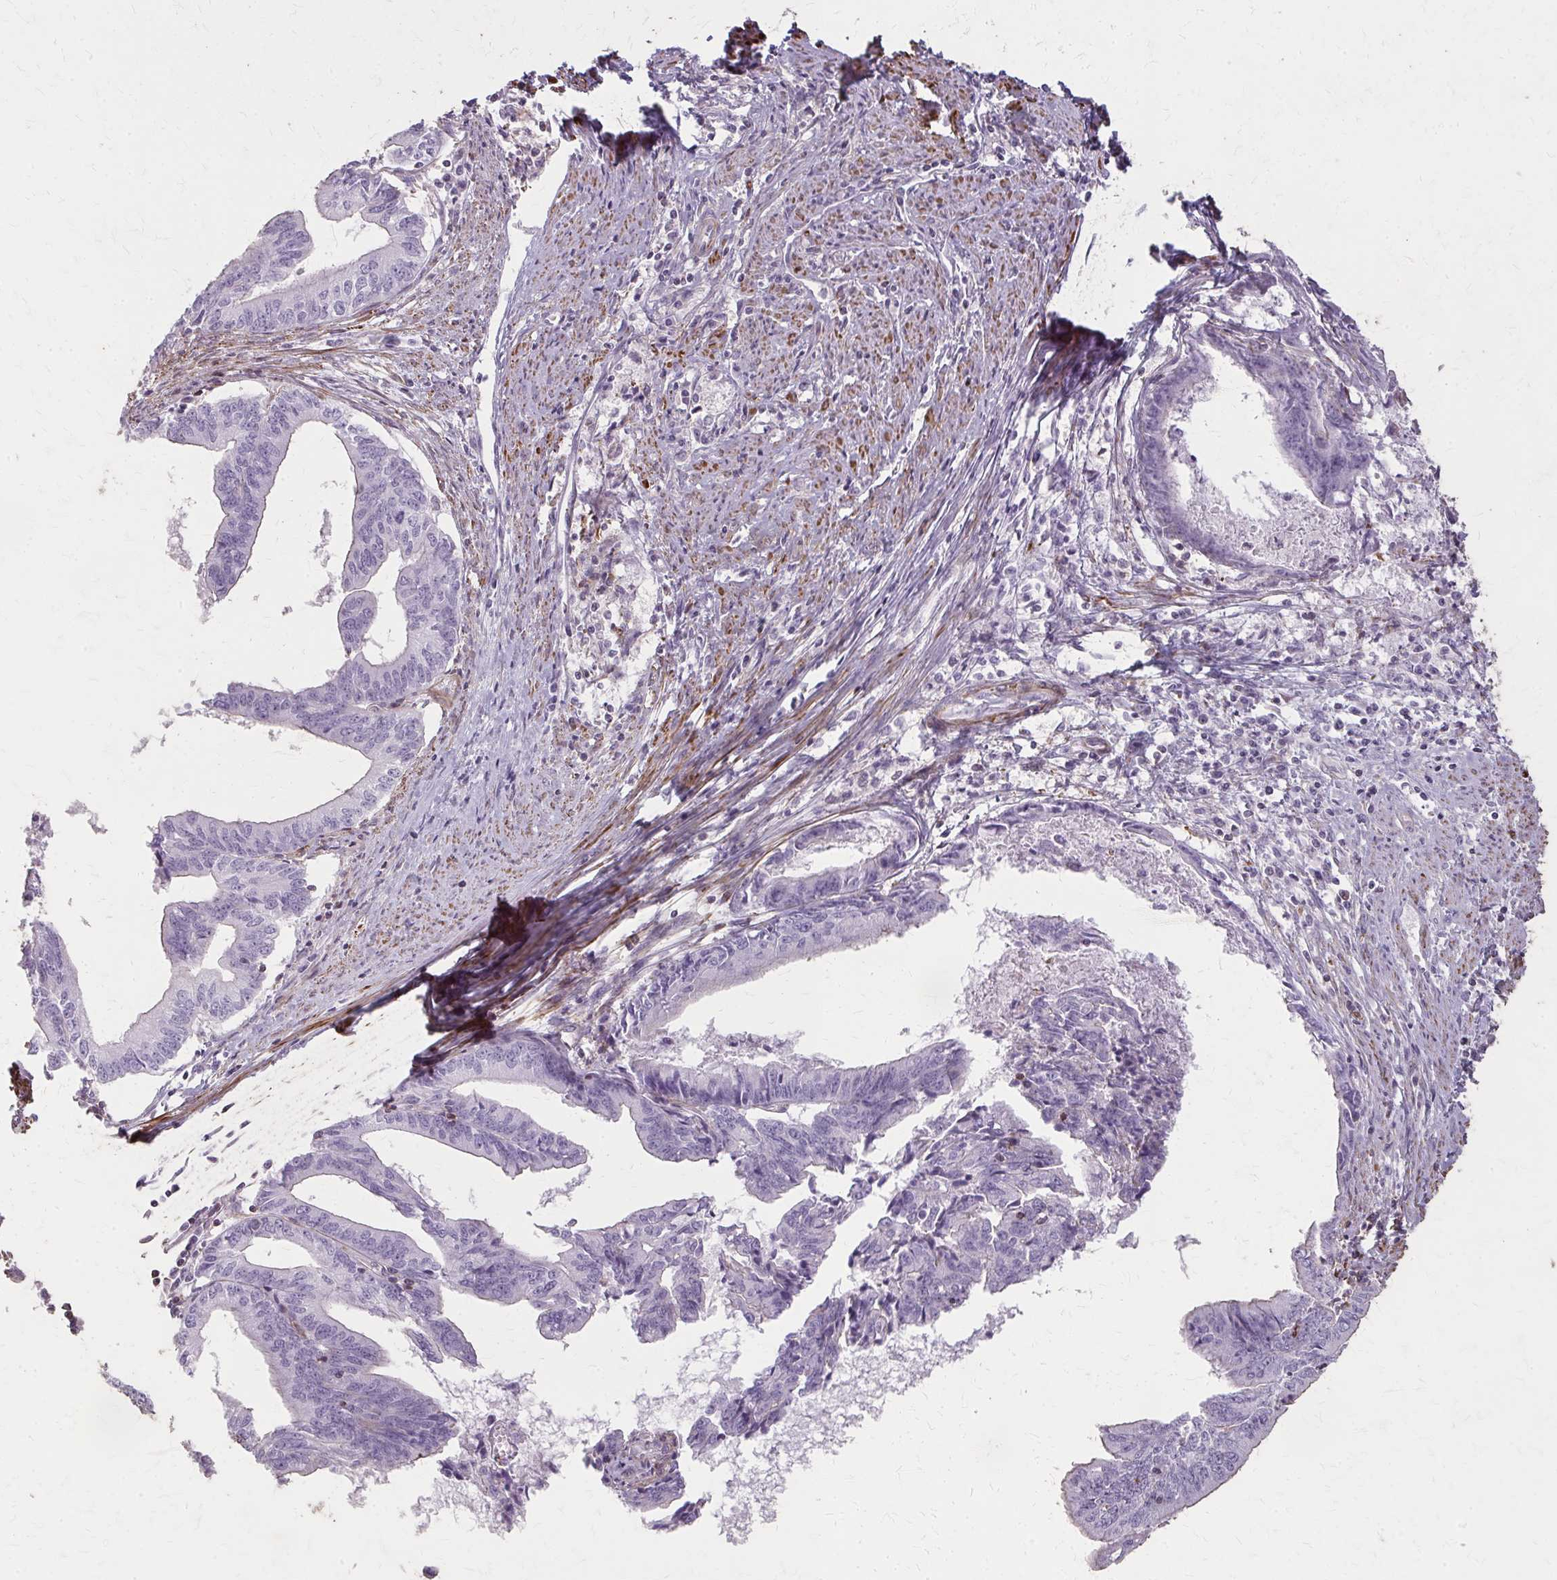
{"staining": {"intensity": "negative", "quantity": "none", "location": "none"}, "tissue": "endometrial cancer", "cell_type": "Tumor cells", "image_type": "cancer", "snomed": [{"axis": "morphology", "description": "Adenocarcinoma, NOS"}, {"axis": "topography", "description": "Endometrium"}], "caption": "Immunohistochemistry (IHC) micrograph of neoplastic tissue: endometrial cancer (adenocarcinoma) stained with DAB (3,3'-diaminobenzidine) displays no significant protein expression in tumor cells.", "gene": "TENM4", "patient": {"sex": "female", "age": 65}}